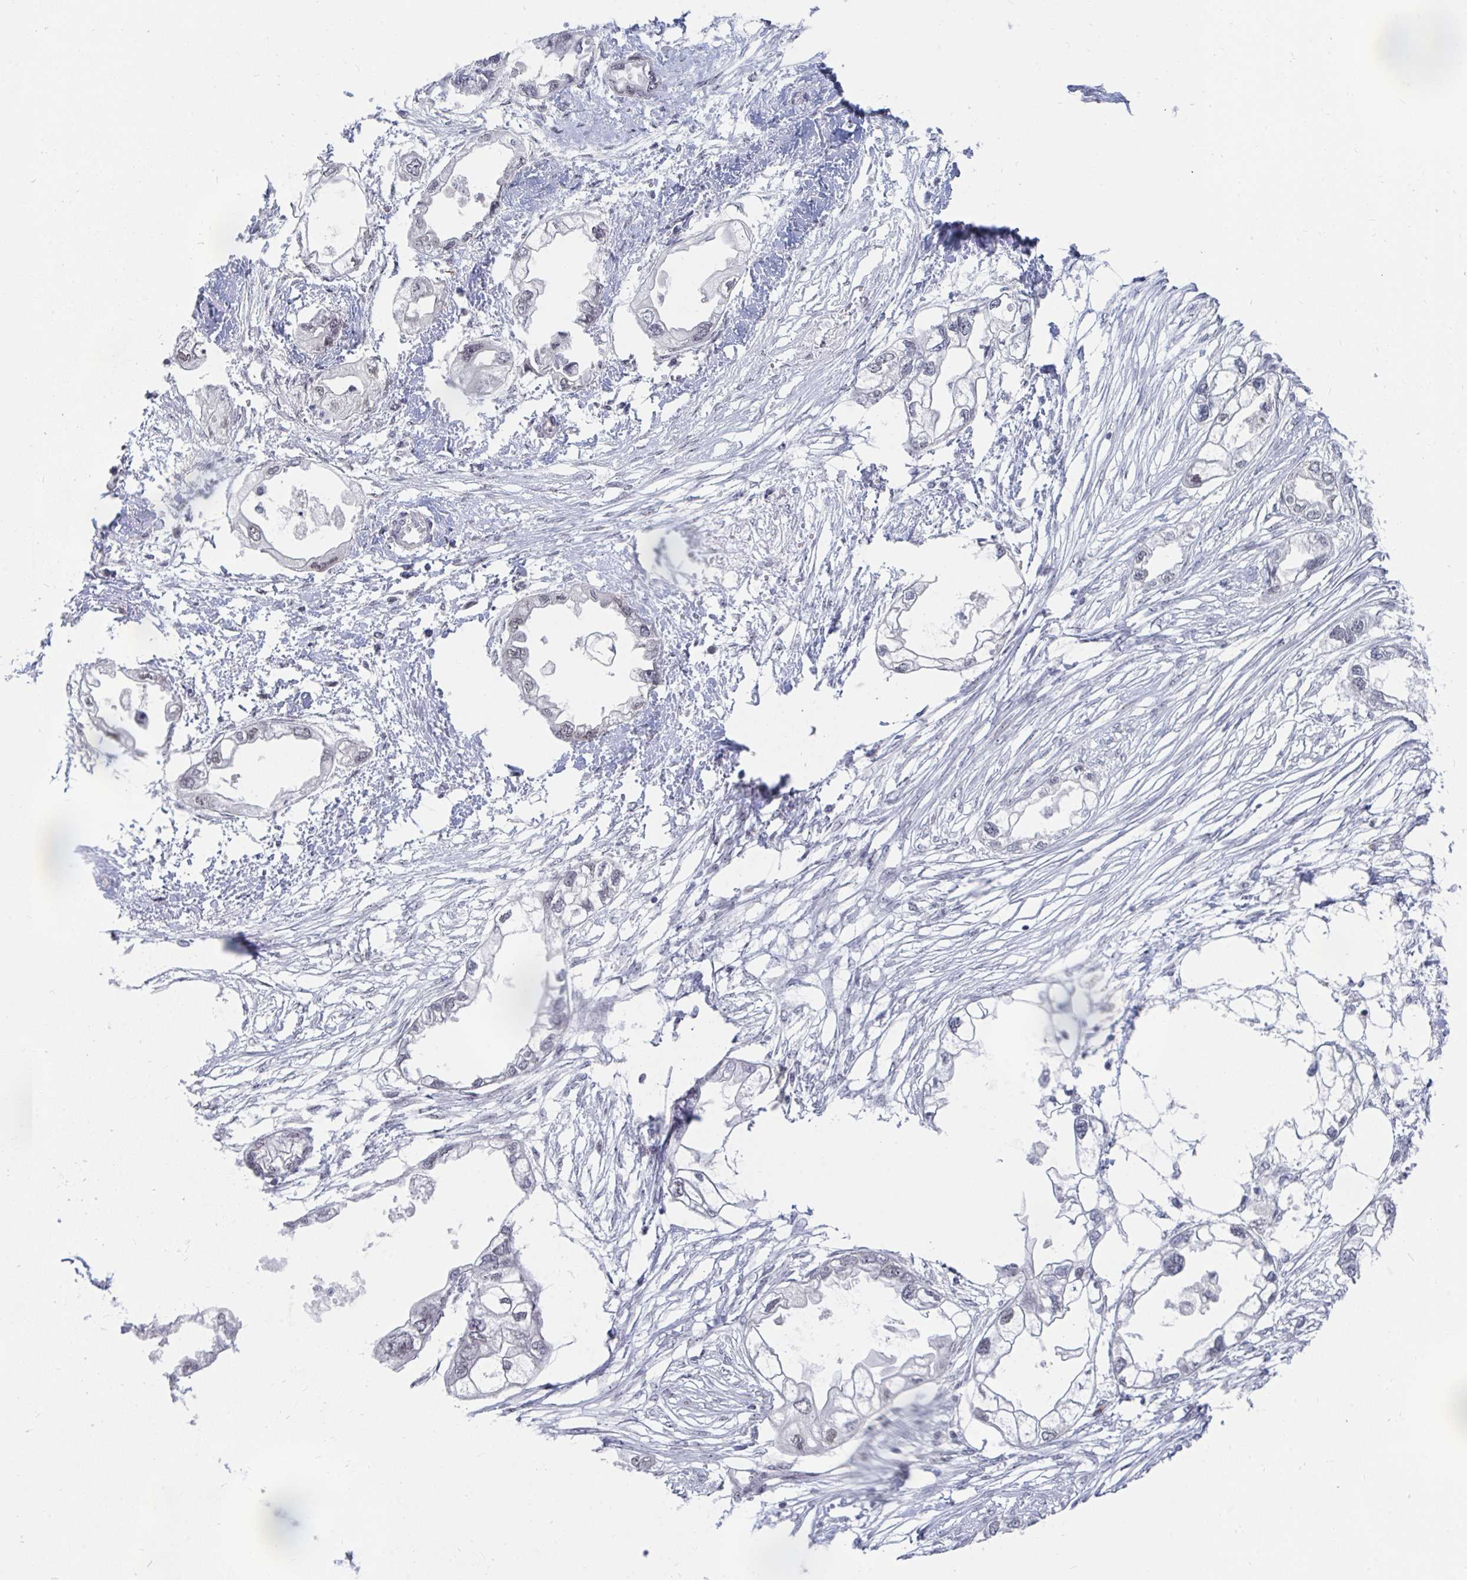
{"staining": {"intensity": "weak", "quantity": "<25%", "location": "nuclear"}, "tissue": "endometrial cancer", "cell_type": "Tumor cells", "image_type": "cancer", "snomed": [{"axis": "morphology", "description": "Adenocarcinoma, NOS"}, {"axis": "morphology", "description": "Adenocarcinoma, metastatic, NOS"}, {"axis": "topography", "description": "Adipose tissue"}, {"axis": "topography", "description": "Endometrium"}], "caption": "This is an immunohistochemistry histopathology image of human endometrial cancer. There is no positivity in tumor cells.", "gene": "TRIP12", "patient": {"sex": "female", "age": 67}}